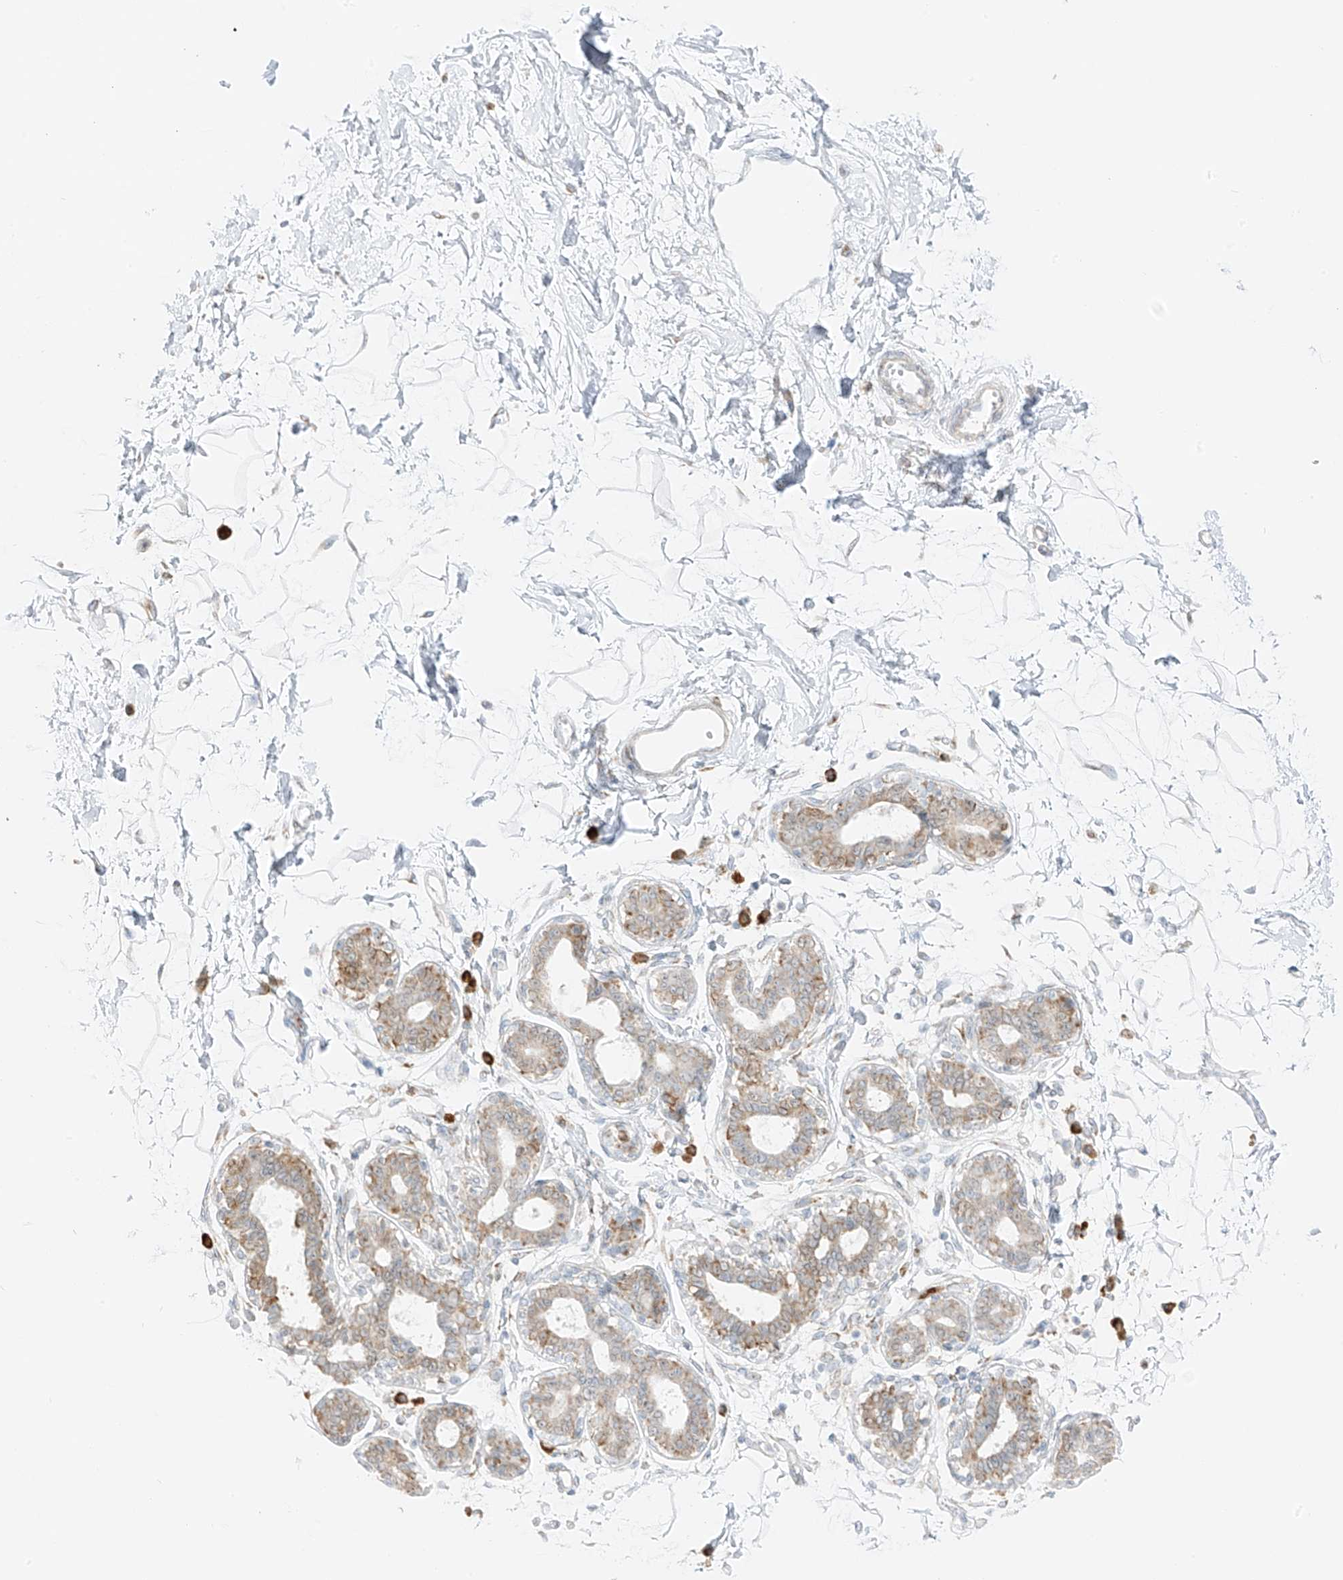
{"staining": {"intensity": "negative", "quantity": "none", "location": "none"}, "tissue": "breast", "cell_type": "Adipocytes", "image_type": "normal", "snomed": [{"axis": "morphology", "description": "Normal tissue, NOS"}, {"axis": "topography", "description": "Breast"}], "caption": "Protein analysis of unremarkable breast displays no significant positivity in adipocytes. The staining was performed using DAB (3,3'-diaminobenzidine) to visualize the protein expression in brown, while the nuclei were stained in blue with hematoxylin (Magnification: 20x).", "gene": "LRRC59", "patient": {"sex": "female", "age": 45}}